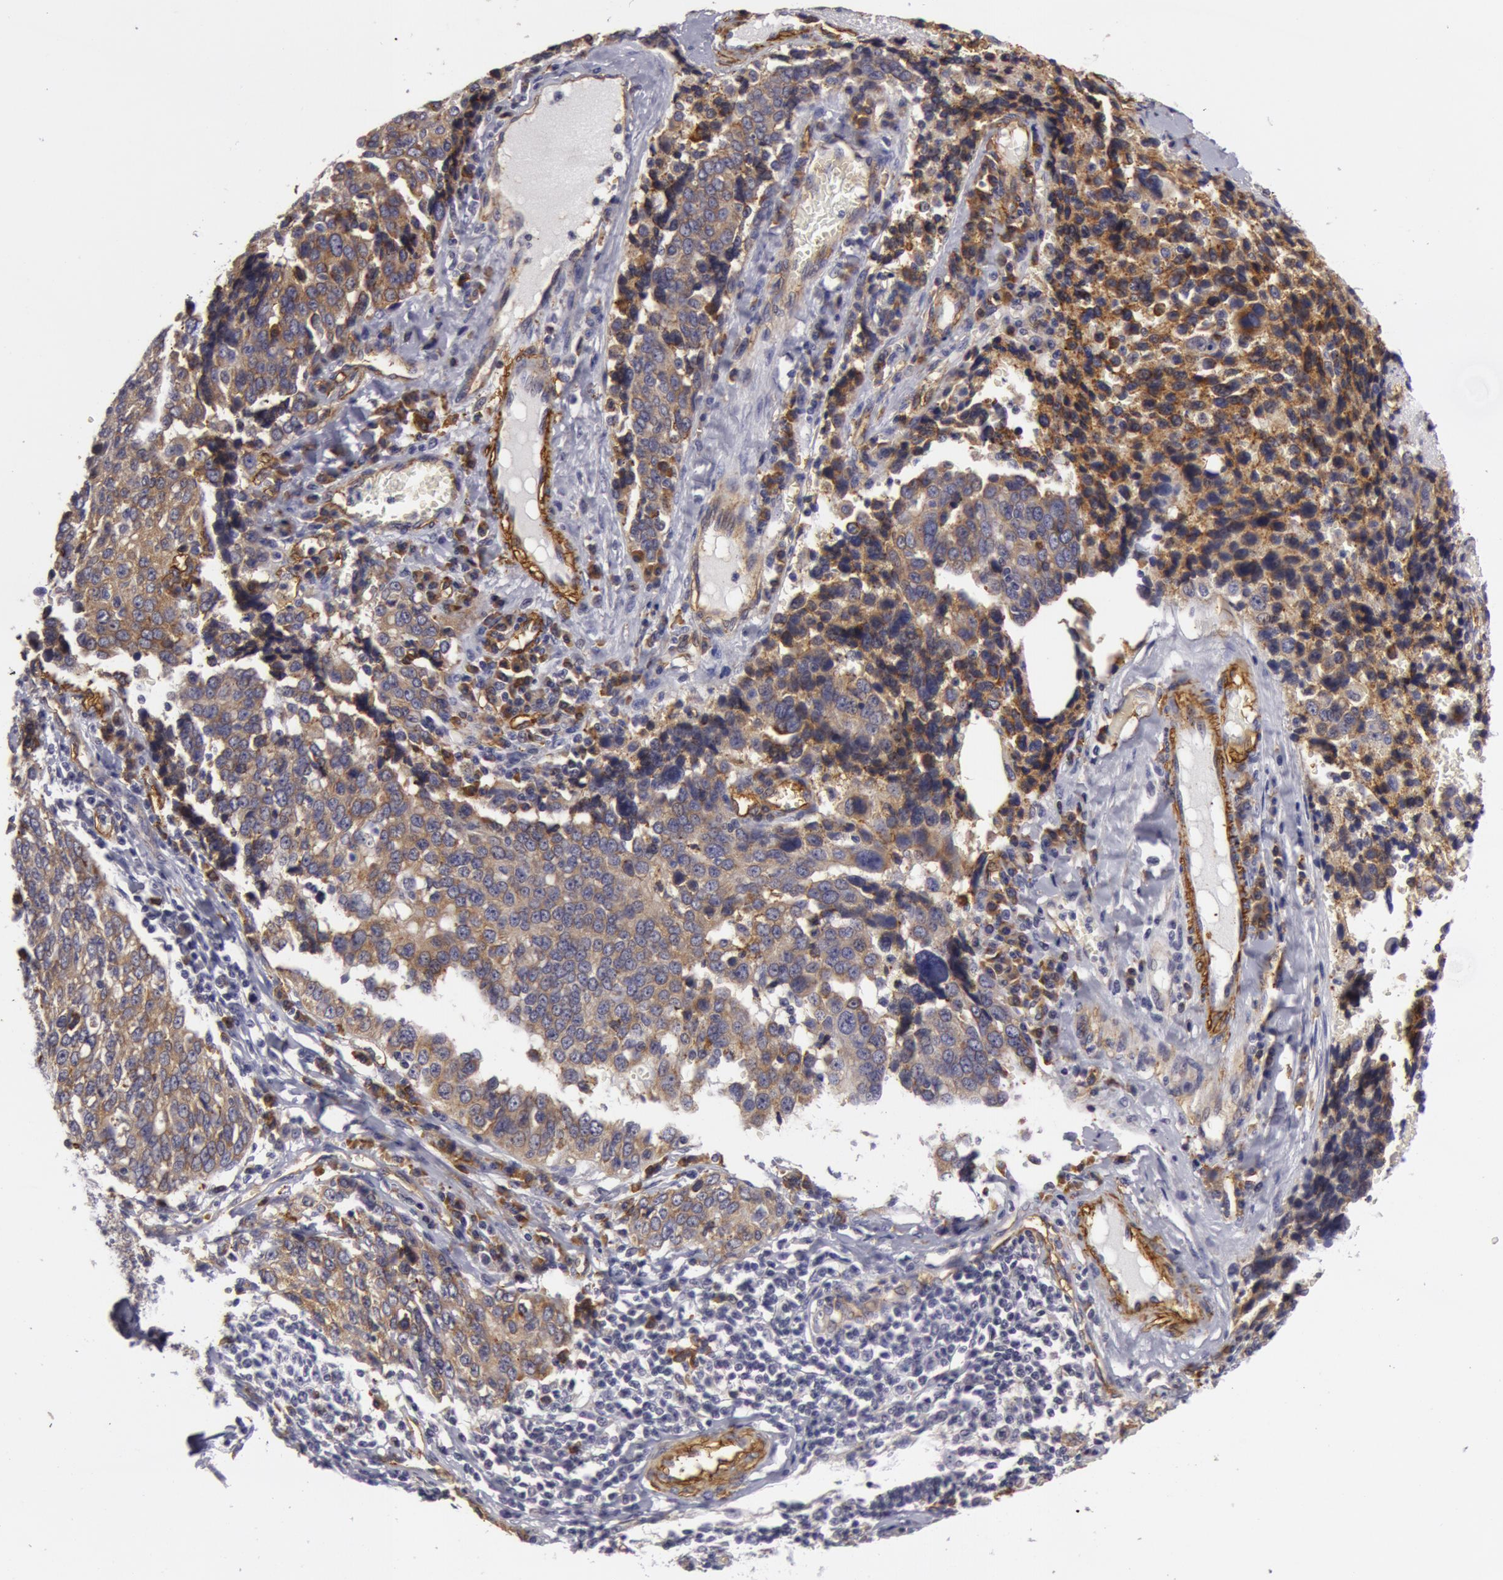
{"staining": {"intensity": "weak", "quantity": "25%-75%", "location": "cytoplasmic/membranous"}, "tissue": "ovarian cancer", "cell_type": "Tumor cells", "image_type": "cancer", "snomed": [{"axis": "morphology", "description": "Carcinoma, endometroid"}, {"axis": "topography", "description": "Ovary"}], "caption": "Ovarian endometroid carcinoma stained with DAB IHC exhibits low levels of weak cytoplasmic/membranous expression in about 25%-75% of tumor cells. Nuclei are stained in blue.", "gene": "IL23A", "patient": {"sex": "female", "age": 75}}